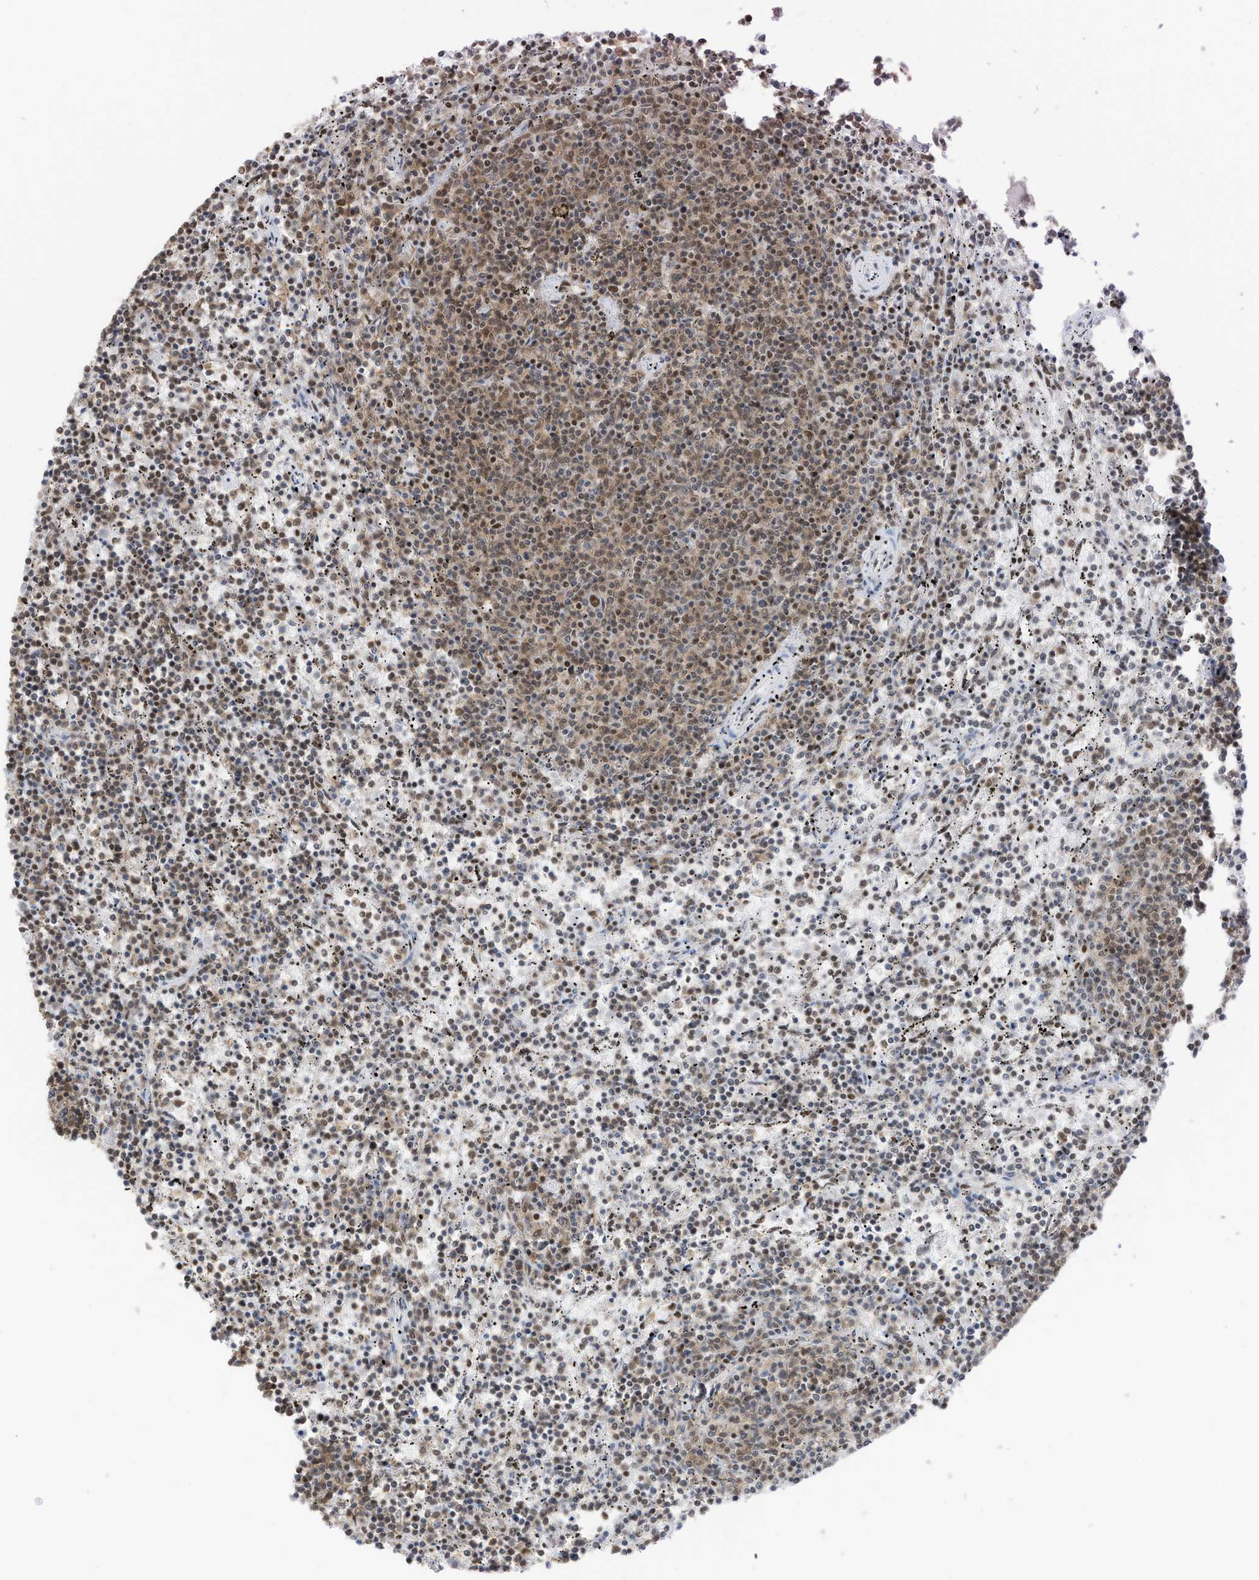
{"staining": {"intensity": "weak", "quantity": "<25%", "location": "cytoplasmic/membranous,nuclear"}, "tissue": "lymphoma", "cell_type": "Tumor cells", "image_type": "cancer", "snomed": [{"axis": "morphology", "description": "Malignant lymphoma, non-Hodgkin's type, Low grade"}, {"axis": "topography", "description": "Spleen"}], "caption": "Human lymphoma stained for a protein using IHC exhibits no positivity in tumor cells.", "gene": "SF3A3", "patient": {"sex": "female", "age": 50}}